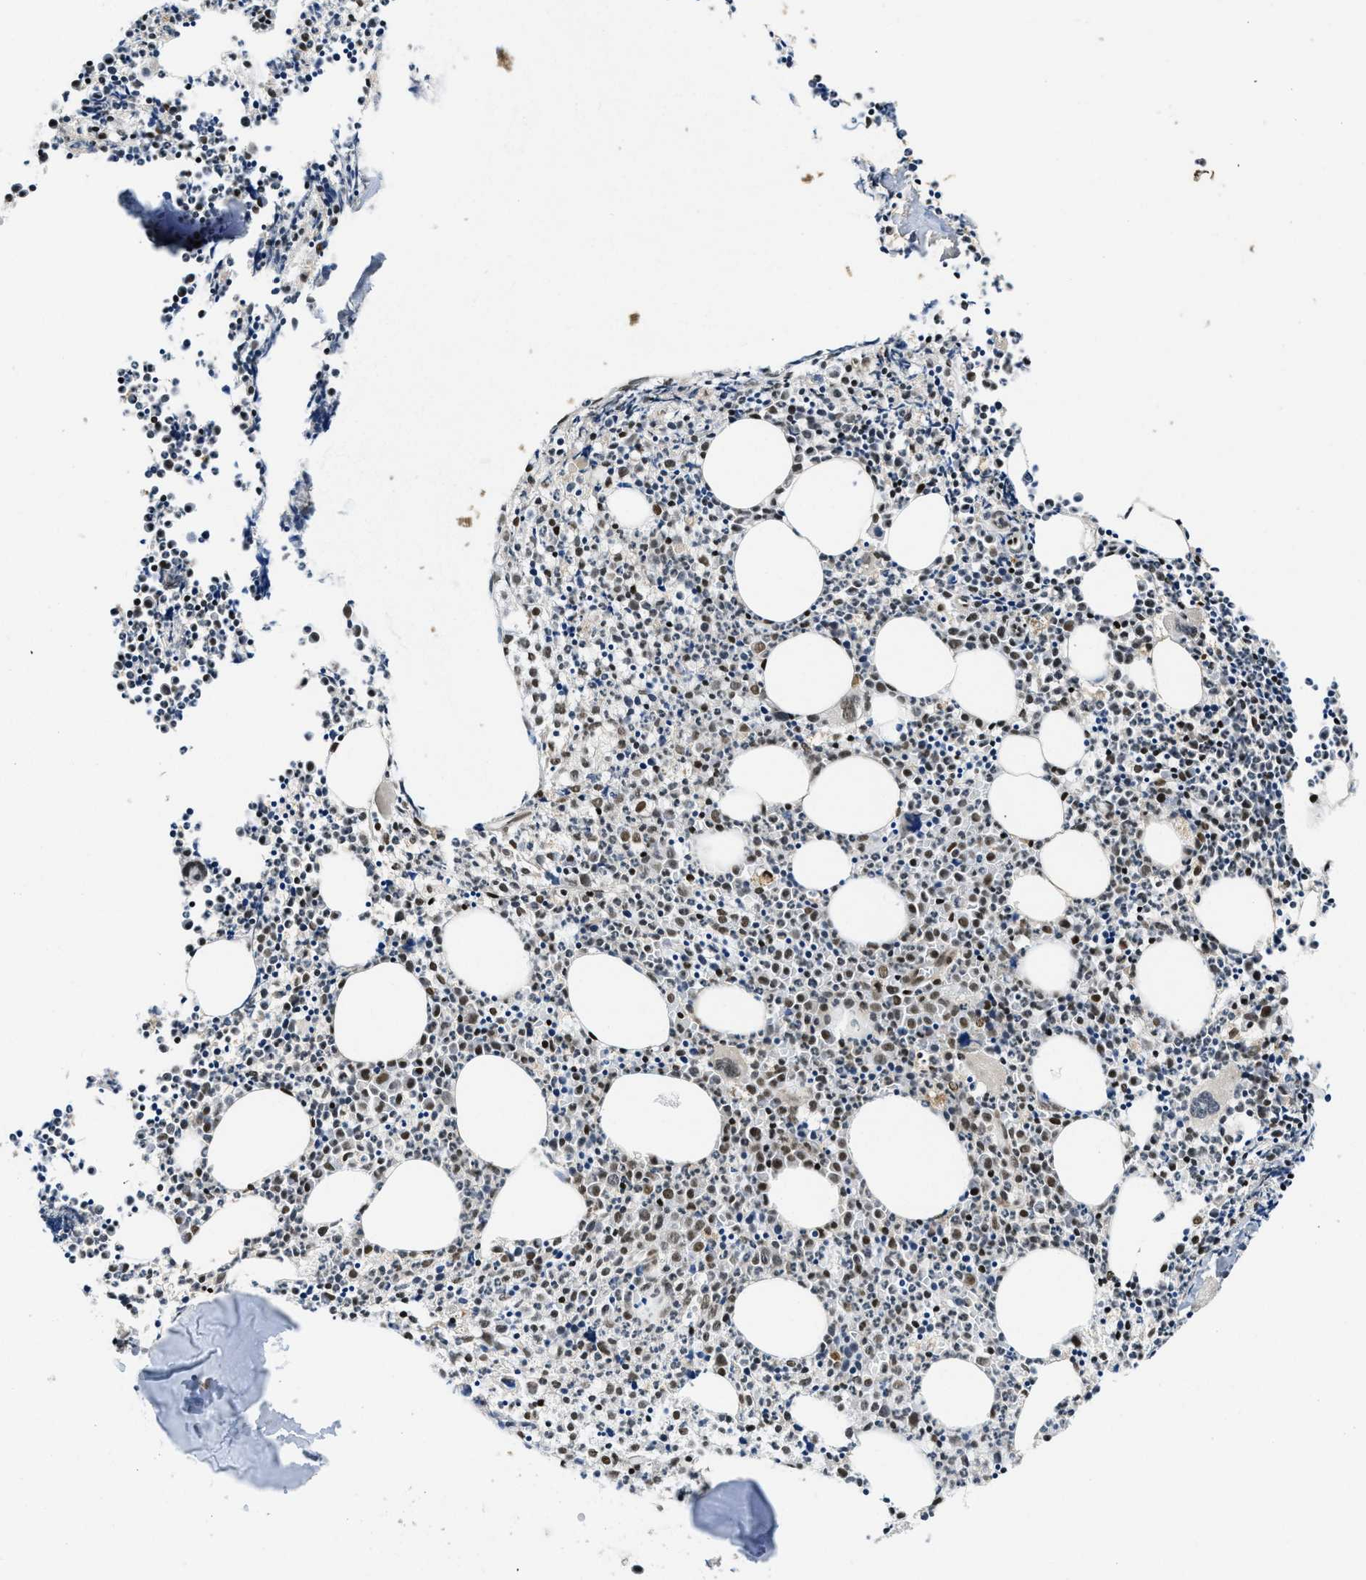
{"staining": {"intensity": "strong", "quantity": "25%-75%", "location": "nuclear"}, "tissue": "bone marrow", "cell_type": "Hematopoietic cells", "image_type": "normal", "snomed": [{"axis": "morphology", "description": "Normal tissue, NOS"}, {"axis": "morphology", "description": "Inflammation, NOS"}, {"axis": "topography", "description": "Bone marrow"}], "caption": "Protein positivity by immunohistochemistry reveals strong nuclear positivity in approximately 25%-75% of hematopoietic cells in benign bone marrow.", "gene": "RFX5", "patient": {"sex": "female", "age": 53}}